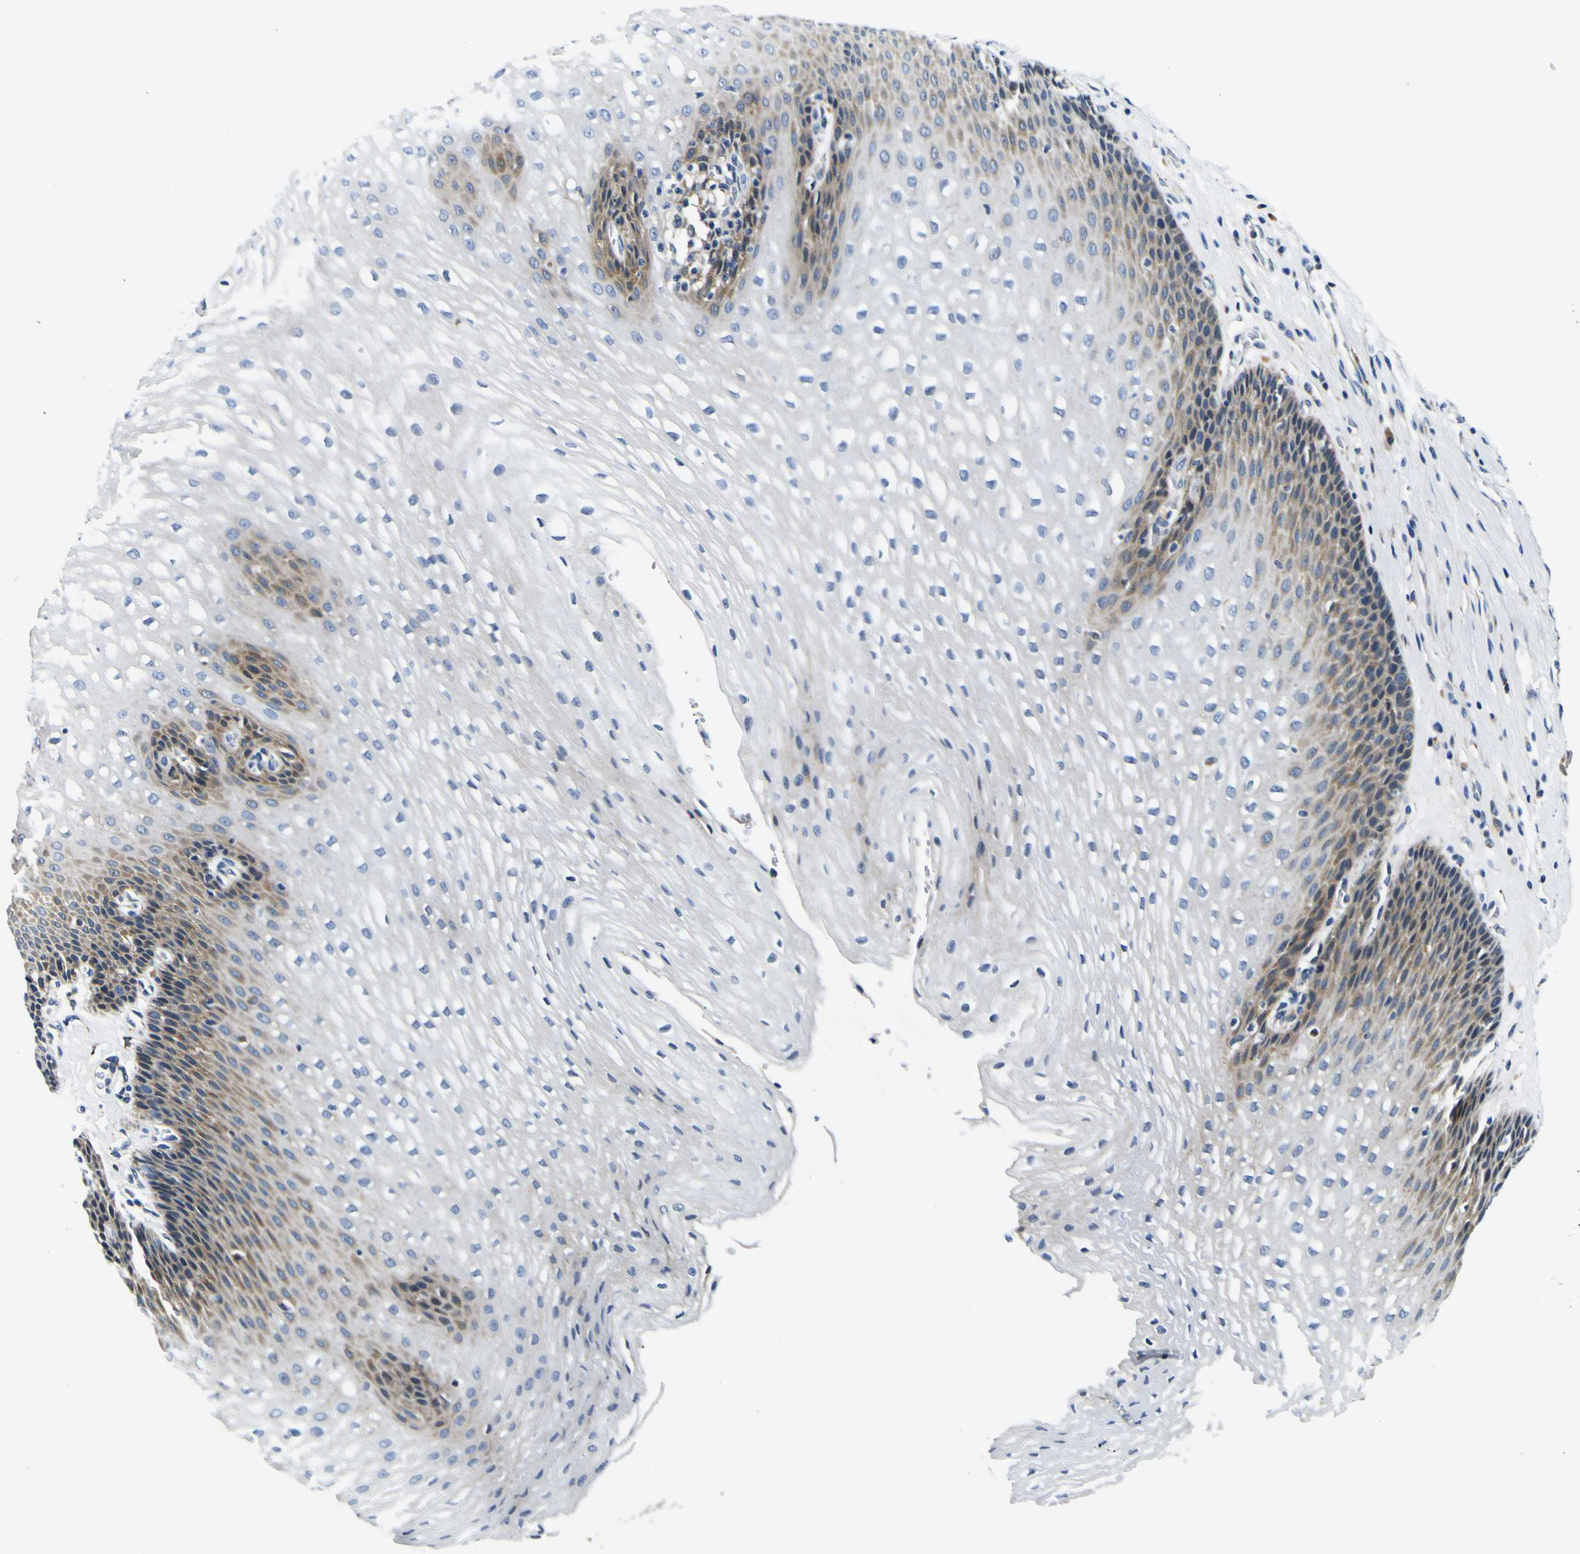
{"staining": {"intensity": "moderate", "quantity": "<25%", "location": "cytoplasmic/membranous"}, "tissue": "esophagus", "cell_type": "Squamous epithelial cells", "image_type": "normal", "snomed": [{"axis": "morphology", "description": "Normal tissue, NOS"}, {"axis": "topography", "description": "Esophagus"}], "caption": "Benign esophagus shows moderate cytoplasmic/membranous positivity in about <25% of squamous epithelial cells.", "gene": "NLRP3", "patient": {"sex": "male", "age": 48}}